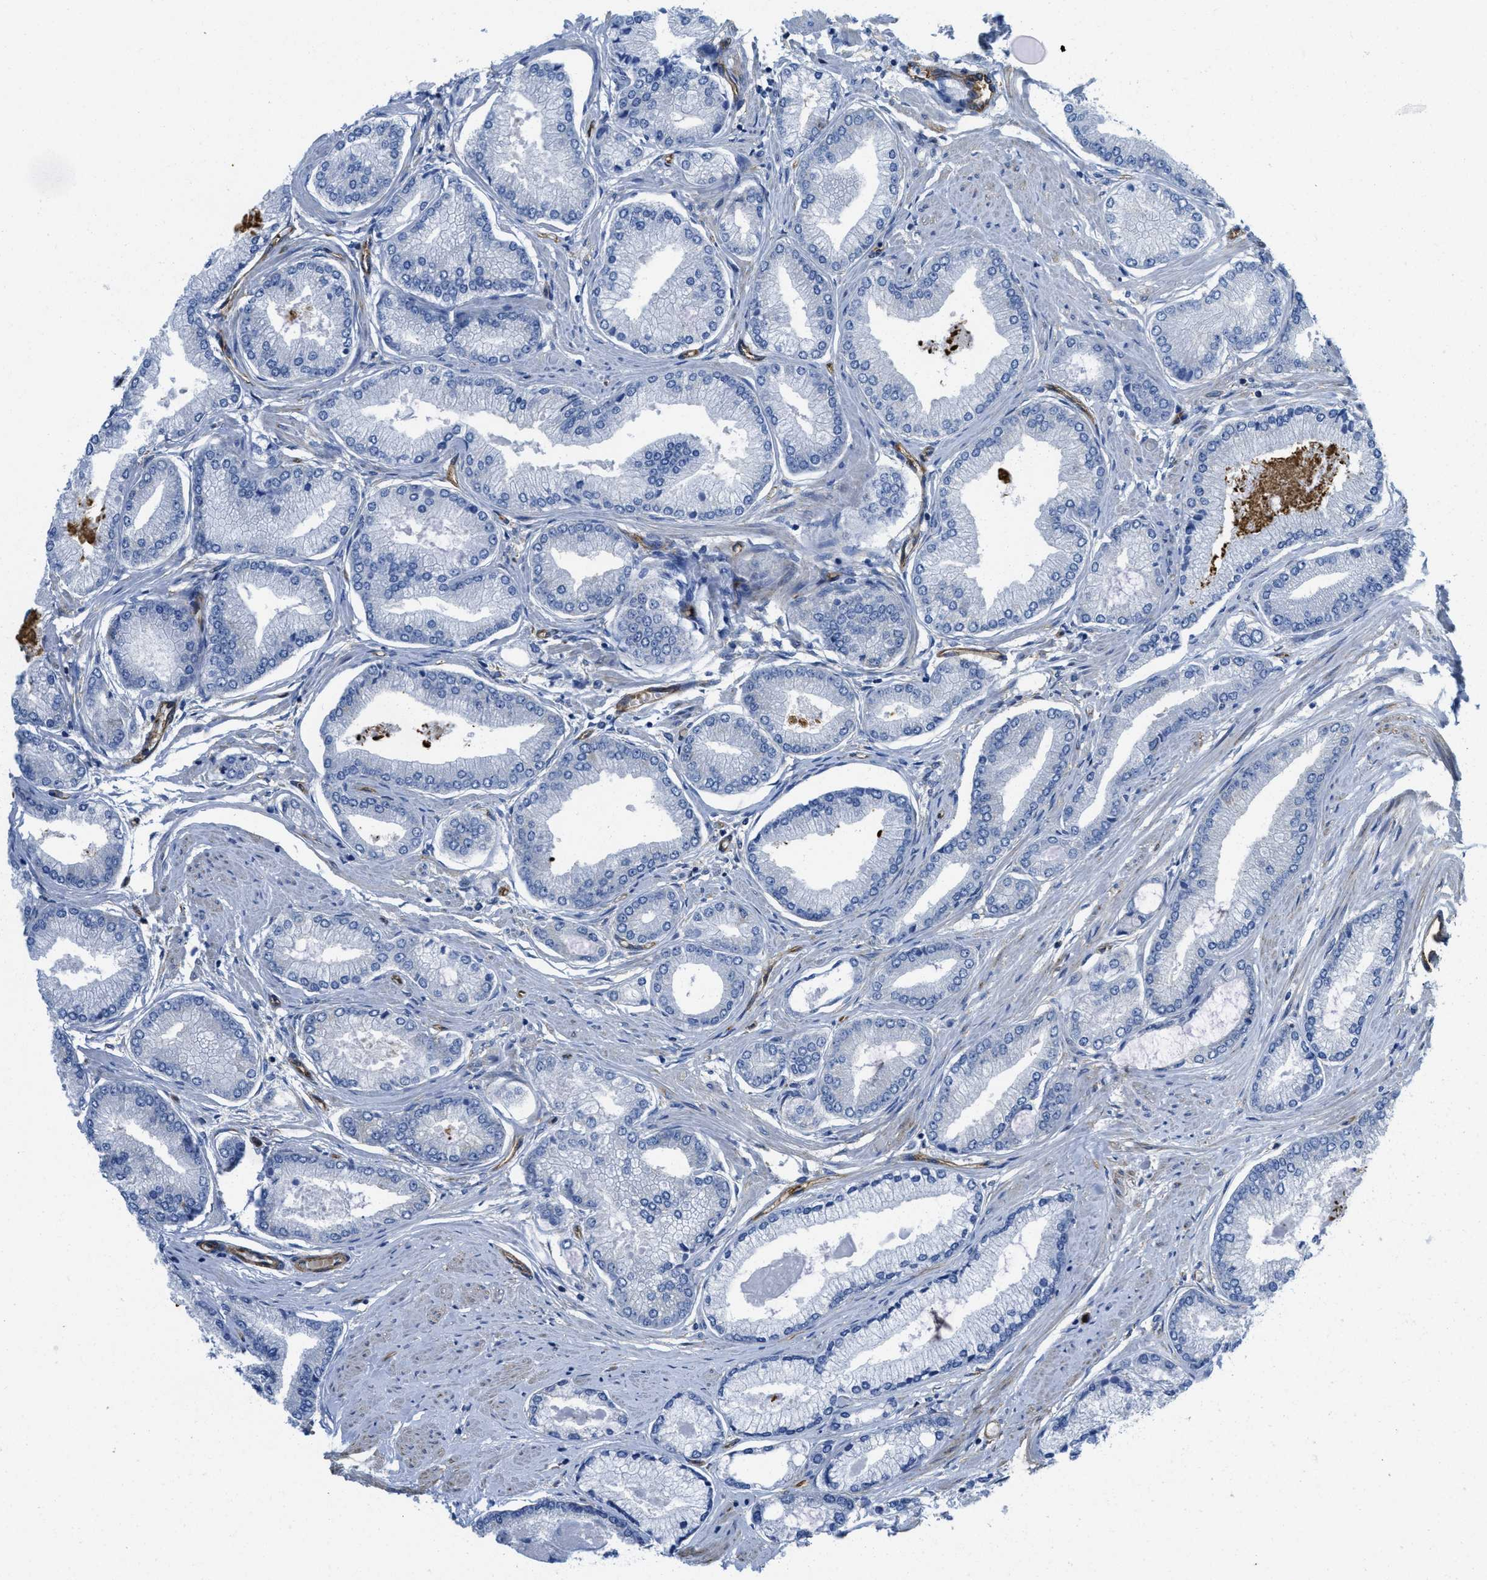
{"staining": {"intensity": "negative", "quantity": "none", "location": "none"}, "tissue": "prostate cancer", "cell_type": "Tumor cells", "image_type": "cancer", "snomed": [{"axis": "morphology", "description": "Adenocarcinoma, High grade"}, {"axis": "topography", "description": "Prostate"}], "caption": "Immunohistochemistry (IHC) histopathology image of neoplastic tissue: human prostate cancer stained with DAB shows no significant protein positivity in tumor cells.", "gene": "HIP1", "patient": {"sex": "male", "age": 61}}